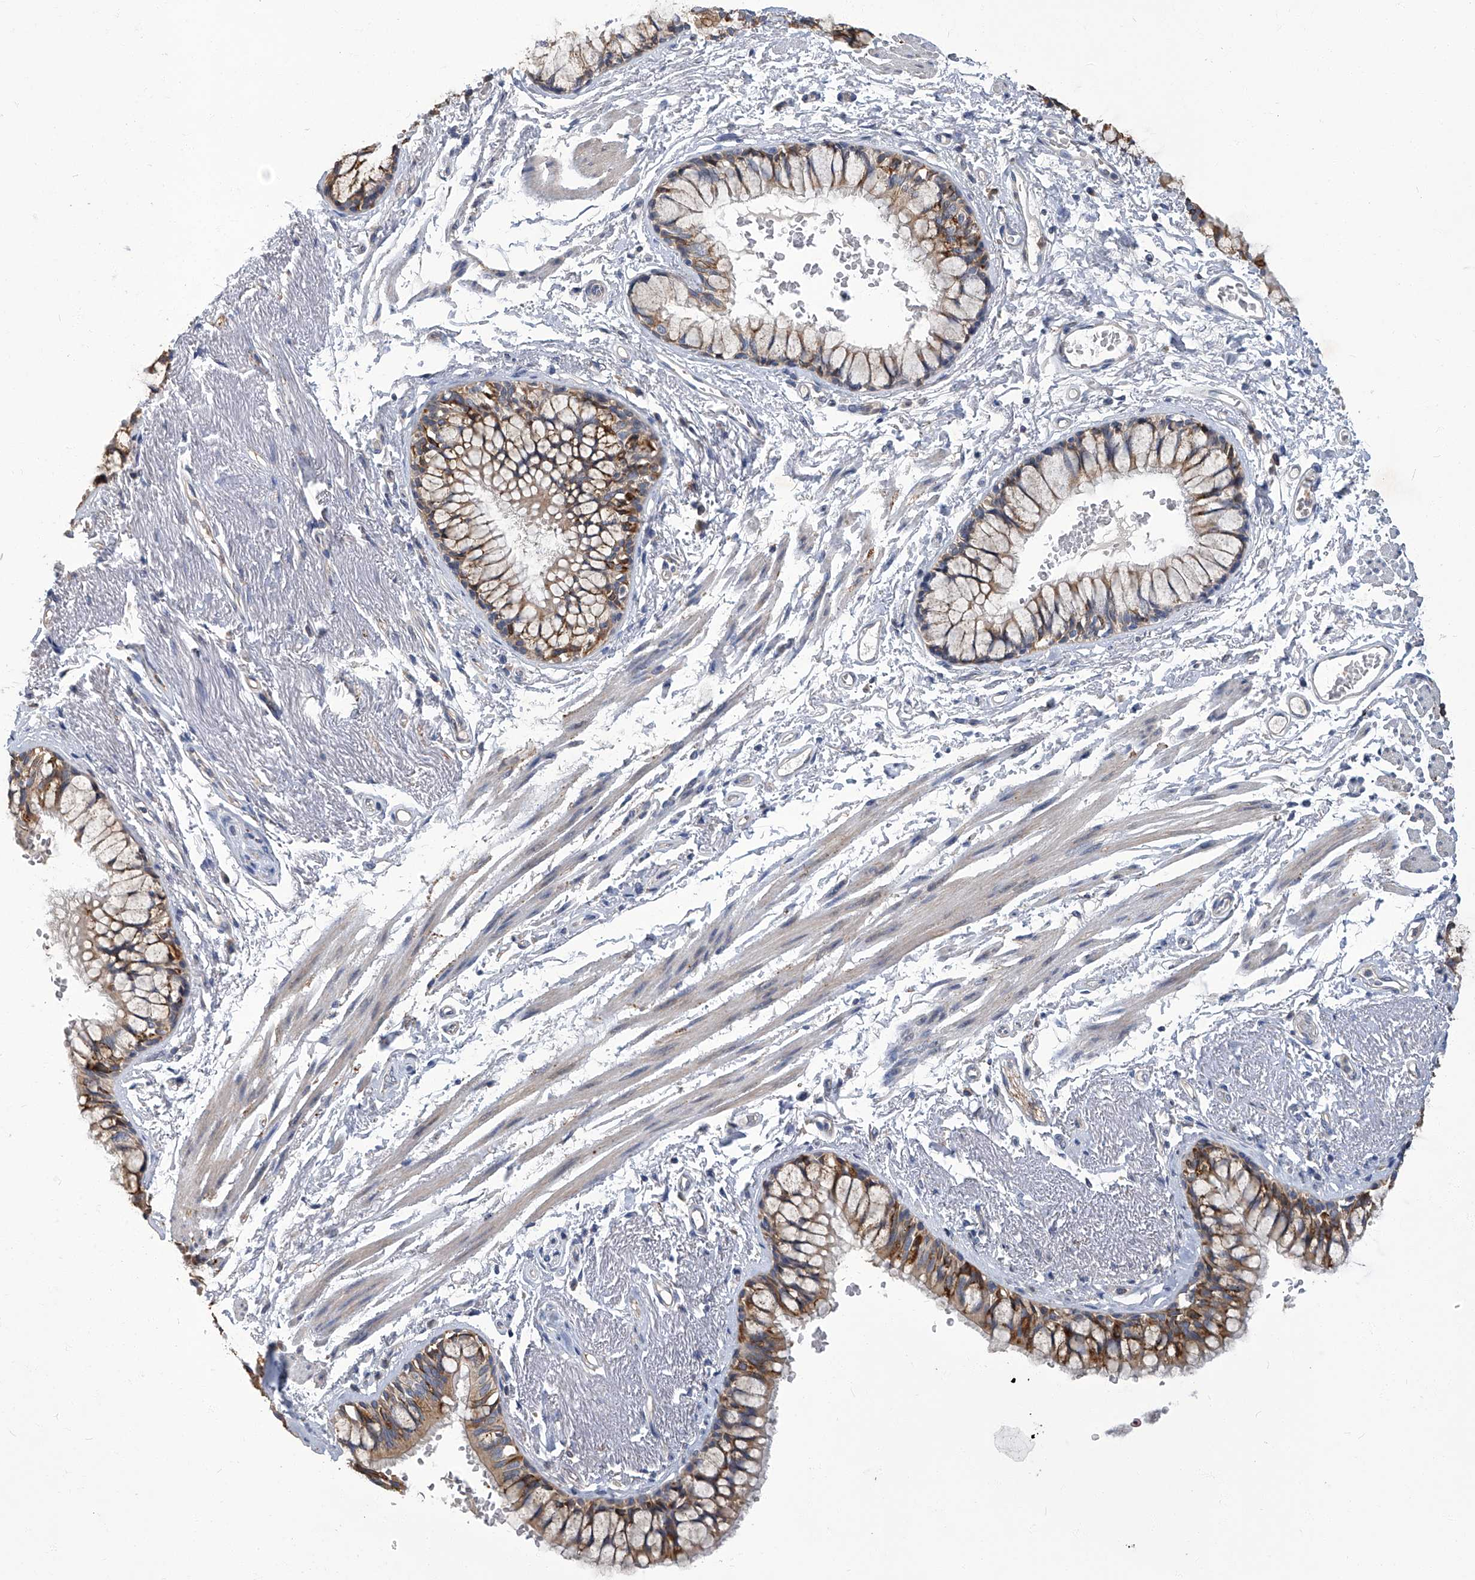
{"staining": {"intensity": "moderate", "quantity": ">75%", "location": "cytoplasmic/membranous"}, "tissue": "bronchus", "cell_type": "Respiratory epithelial cells", "image_type": "normal", "snomed": [{"axis": "morphology", "description": "Normal tissue, NOS"}, {"axis": "topography", "description": "Cartilage tissue"}, {"axis": "topography", "description": "Bronchus"}], "caption": "DAB immunohistochemical staining of unremarkable bronchus reveals moderate cytoplasmic/membranous protein positivity in approximately >75% of respiratory epithelial cells. (DAB (3,3'-diaminobenzidine) IHC, brown staining for protein, blue staining for nuclei).", "gene": "TGFBR1", "patient": {"sex": "female", "age": 73}}